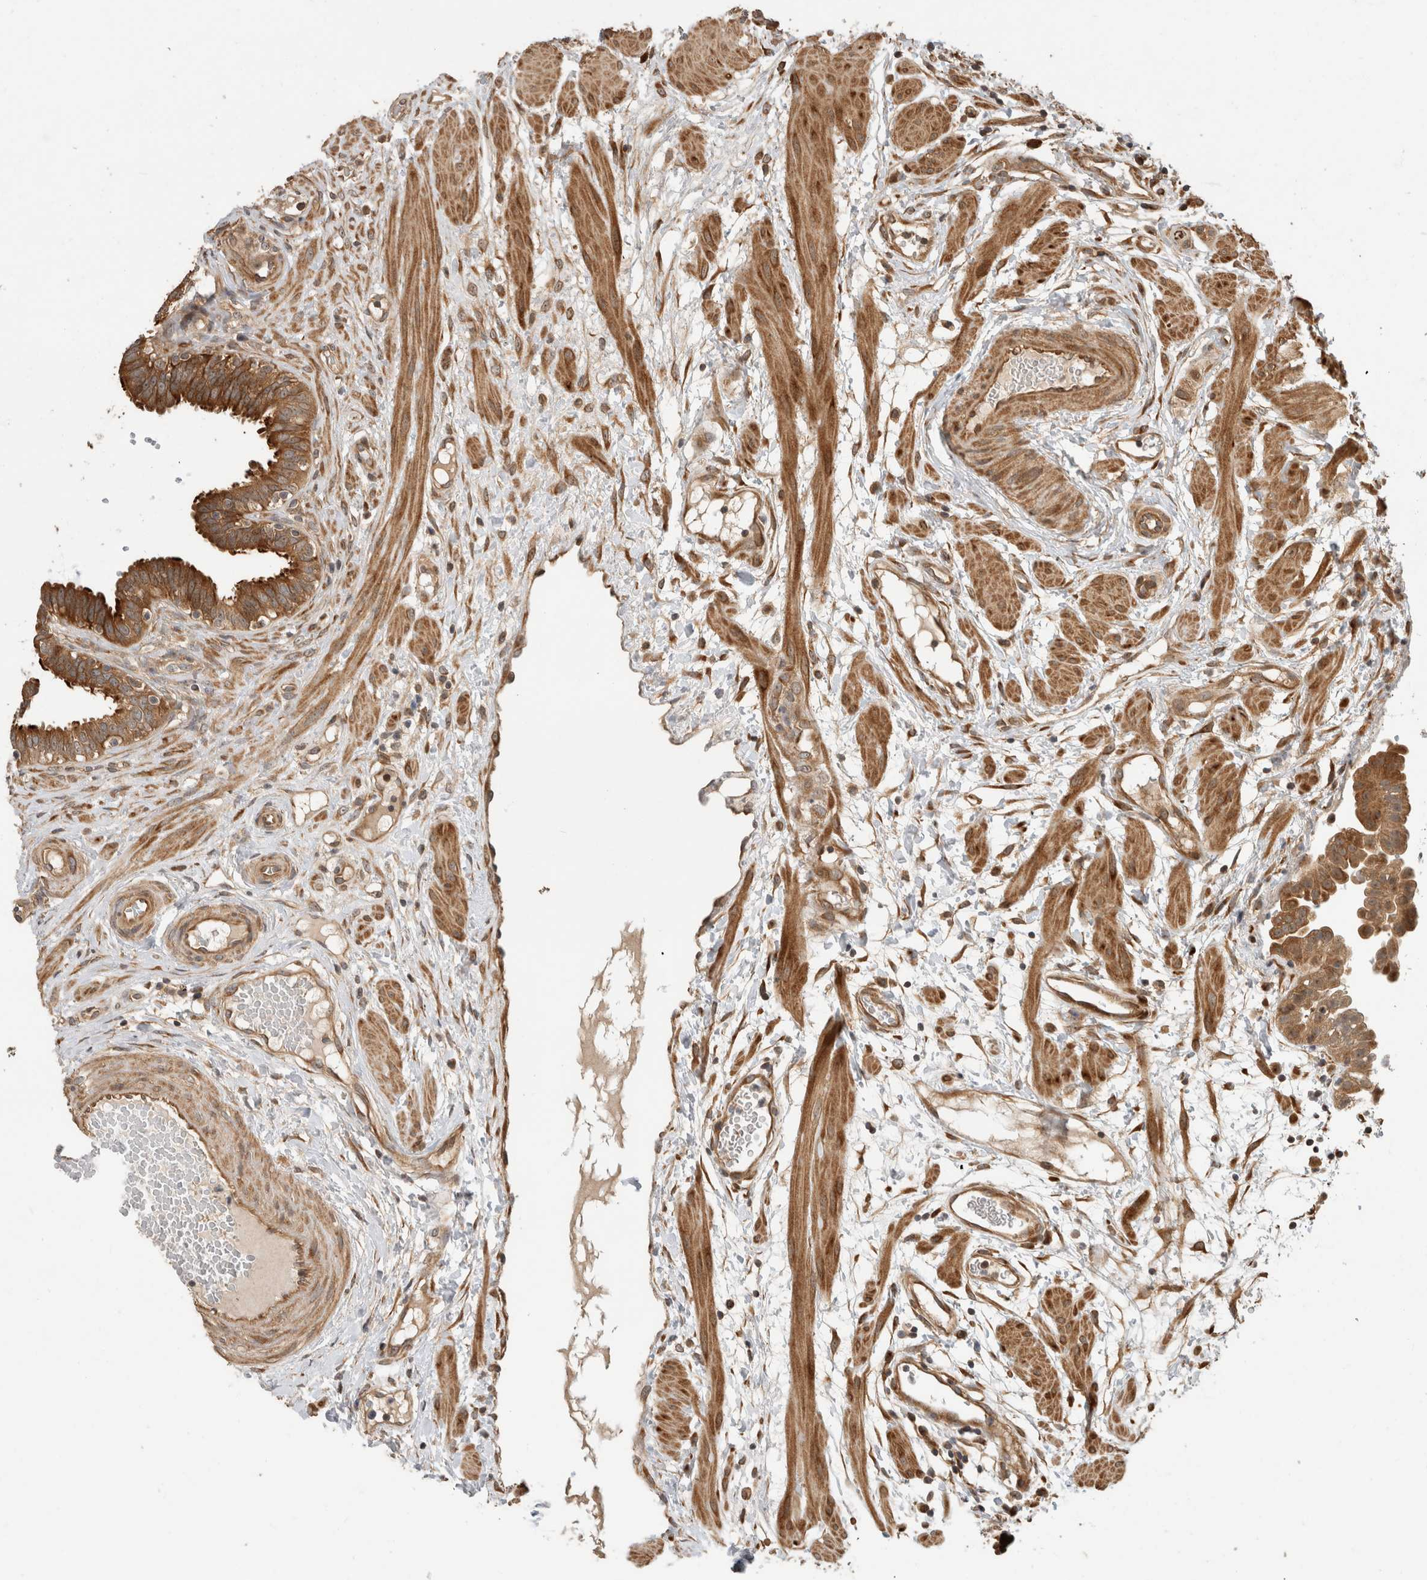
{"staining": {"intensity": "moderate", "quantity": ">75%", "location": "cytoplasmic/membranous"}, "tissue": "fallopian tube", "cell_type": "Glandular cells", "image_type": "normal", "snomed": [{"axis": "morphology", "description": "Normal tissue, NOS"}, {"axis": "topography", "description": "Fallopian tube"}, {"axis": "topography", "description": "Placenta"}], "caption": "An image of fallopian tube stained for a protein displays moderate cytoplasmic/membranous brown staining in glandular cells. The staining is performed using DAB (3,3'-diaminobenzidine) brown chromogen to label protein expression. The nuclei are counter-stained blue using hematoxylin.", "gene": "PCDHB15", "patient": {"sex": "female", "age": 32}}